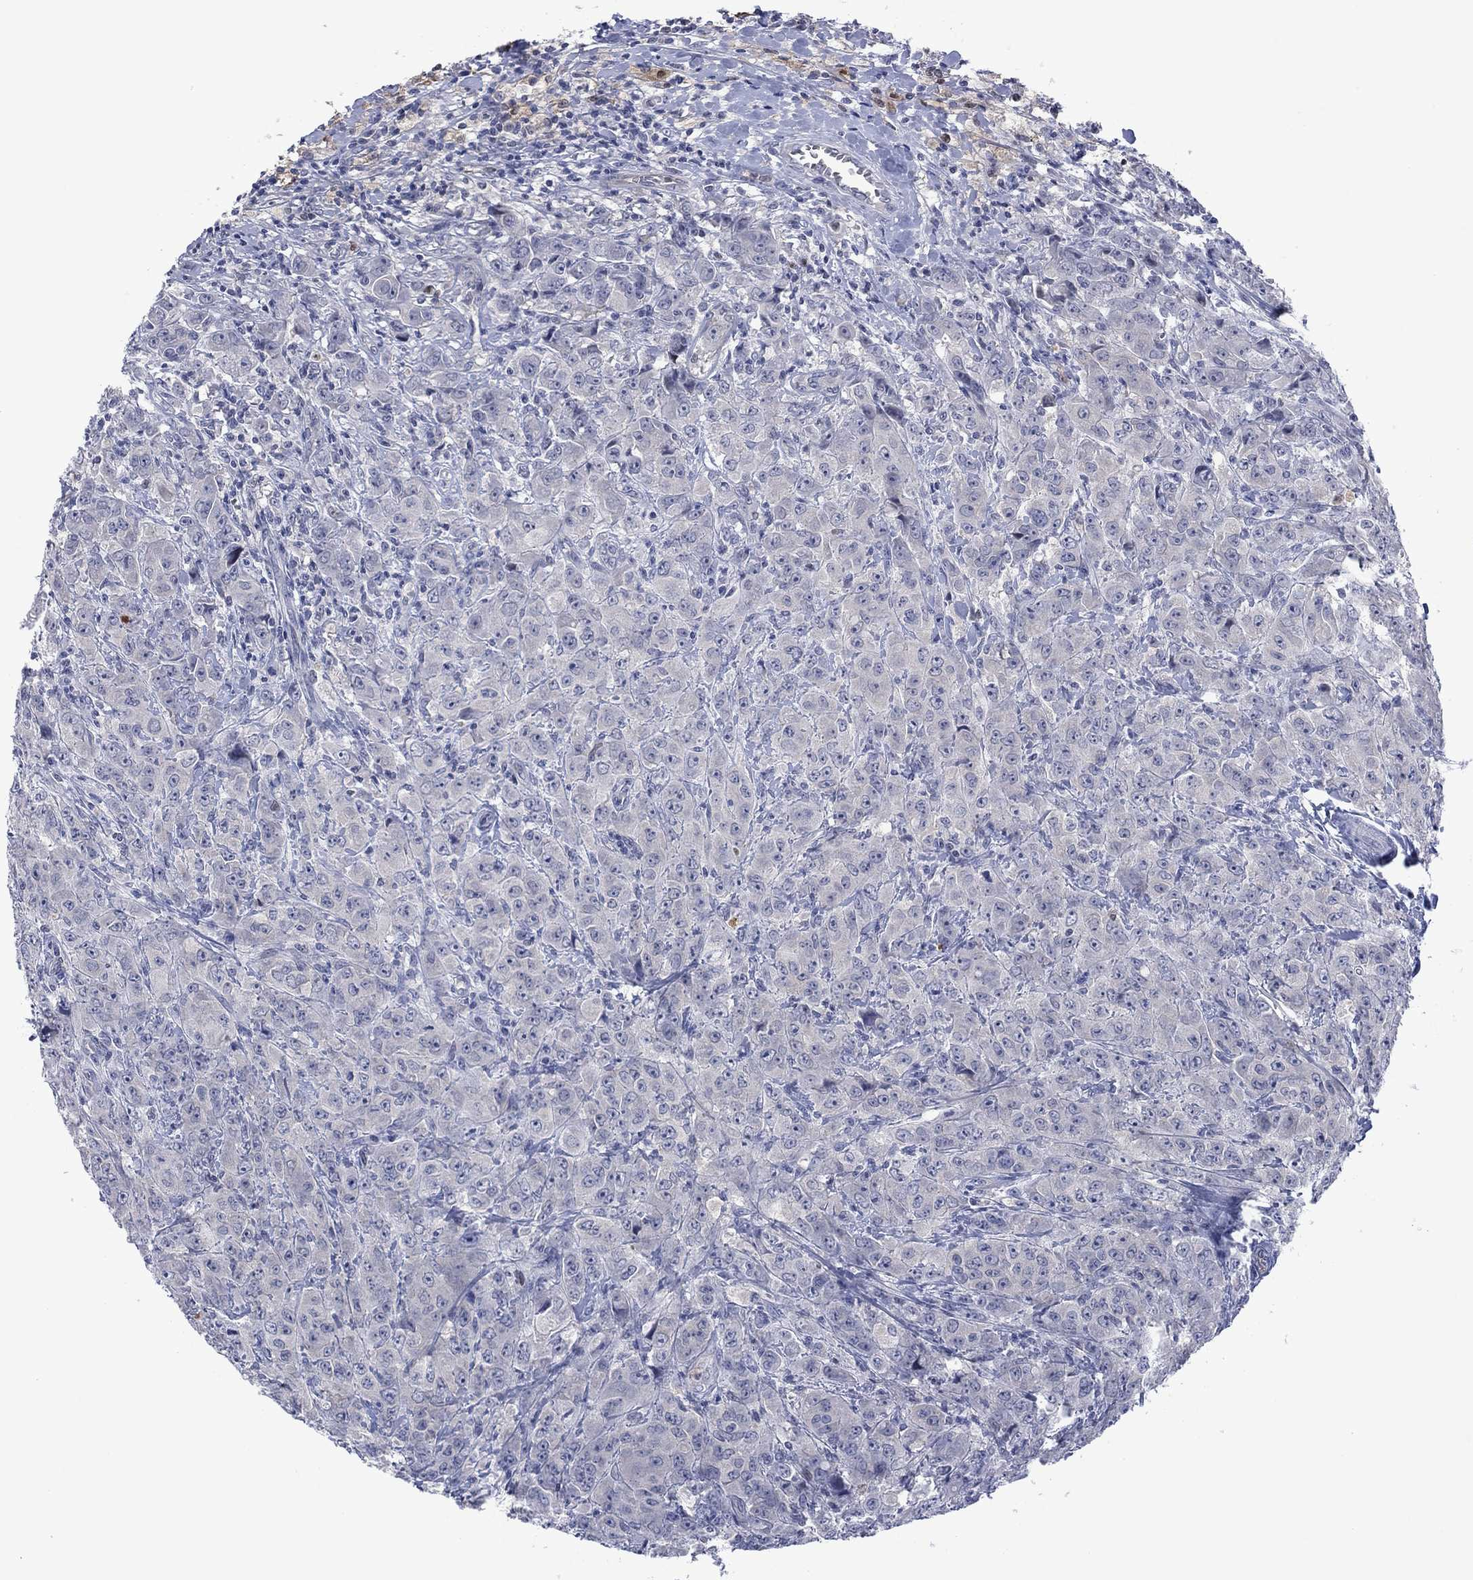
{"staining": {"intensity": "negative", "quantity": "none", "location": "none"}, "tissue": "breast cancer", "cell_type": "Tumor cells", "image_type": "cancer", "snomed": [{"axis": "morphology", "description": "Duct carcinoma"}, {"axis": "topography", "description": "Breast"}], "caption": "High magnification brightfield microscopy of invasive ductal carcinoma (breast) stained with DAB (brown) and counterstained with hematoxylin (blue): tumor cells show no significant expression. The staining is performed using DAB brown chromogen with nuclei counter-stained in using hematoxylin.", "gene": "AGL", "patient": {"sex": "female", "age": 43}}